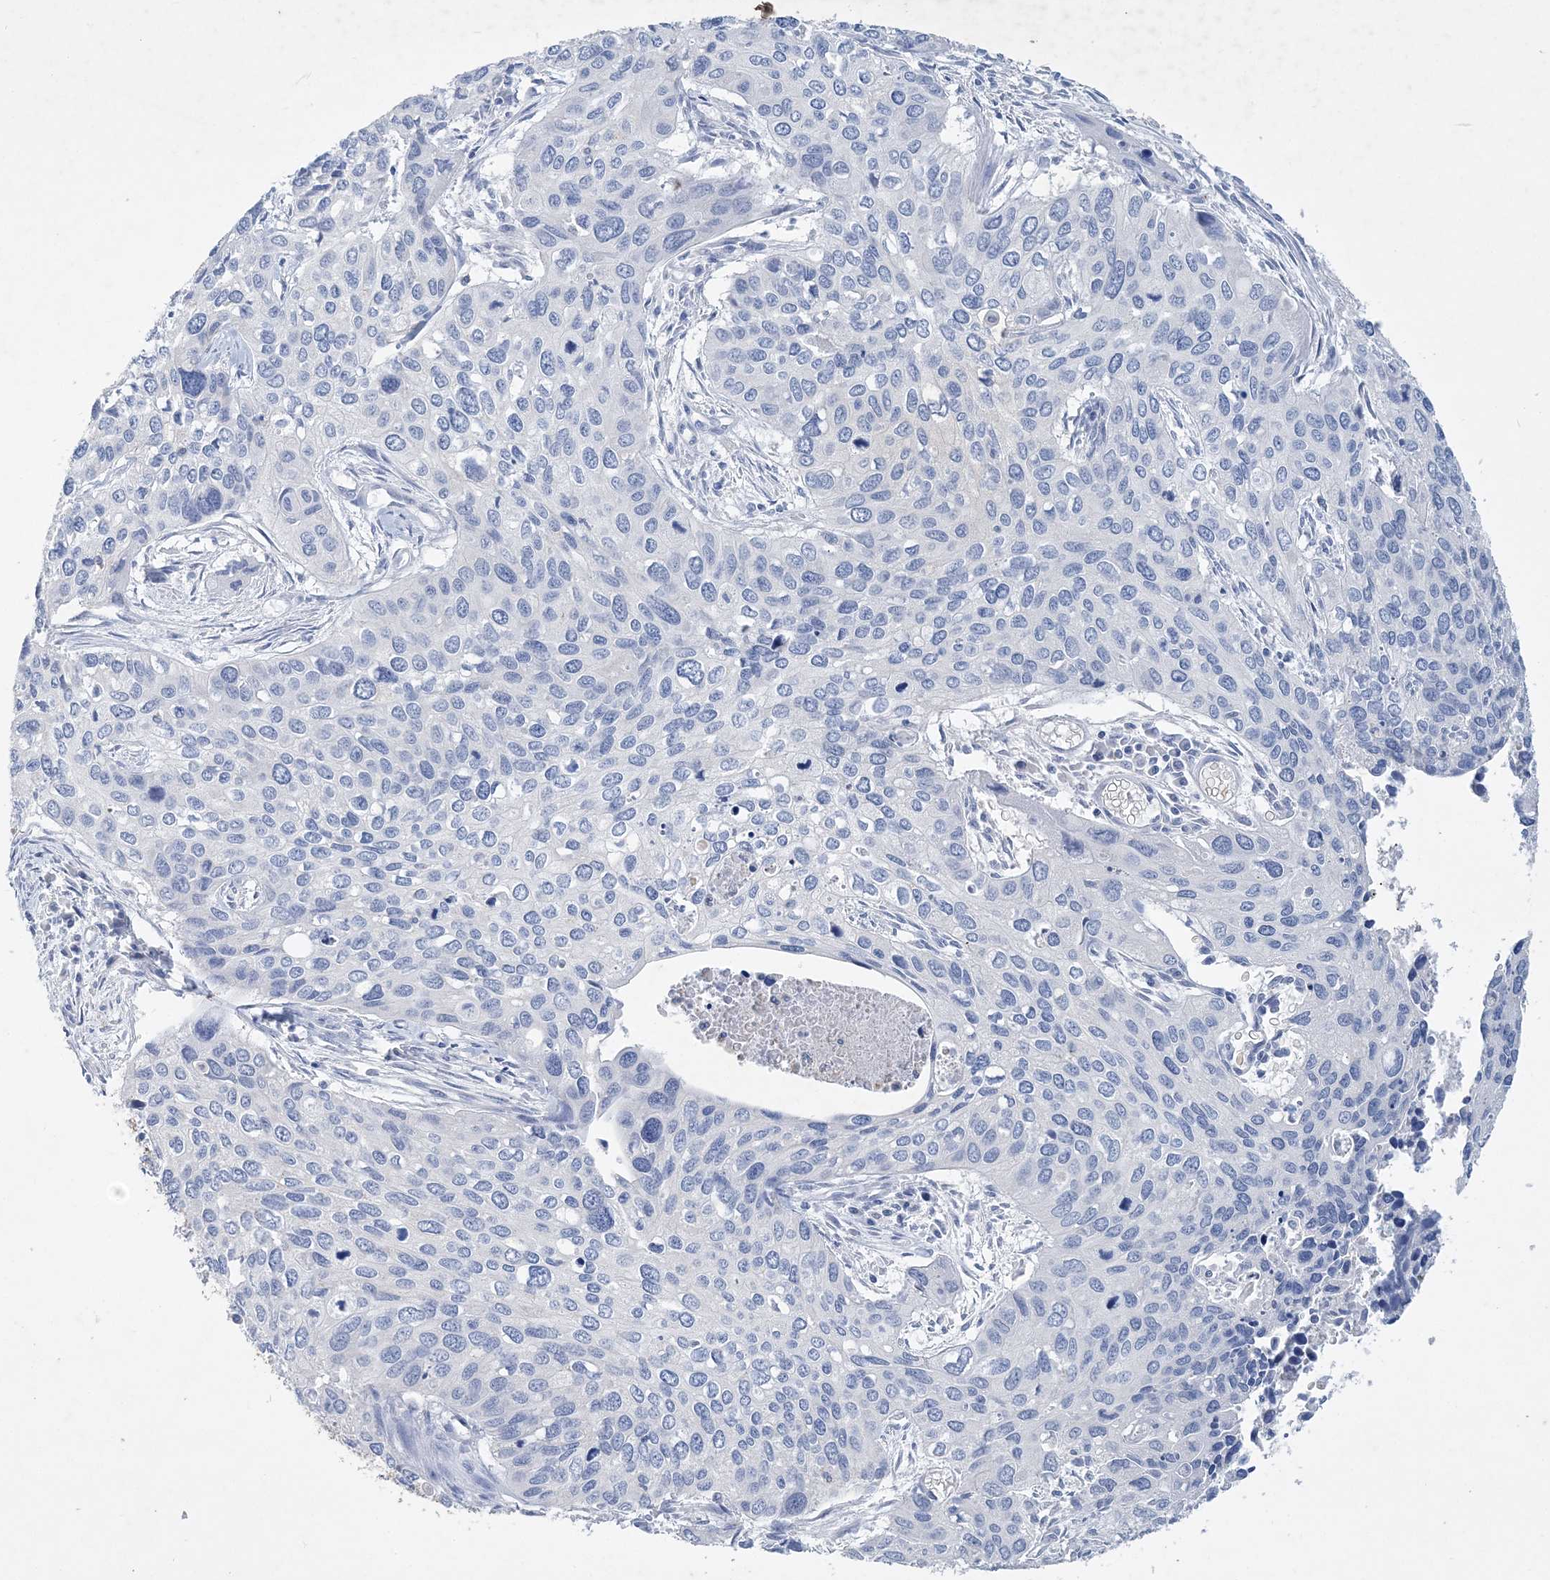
{"staining": {"intensity": "negative", "quantity": "none", "location": "none"}, "tissue": "cervical cancer", "cell_type": "Tumor cells", "image_type": "cancer", "snomed": [{"axis": "morphology", "description": "Squamous cell carcinoma, NOS"}, {"axis": "topography", "description": "Cervix"}], "caption": "Micrograph shows no protein expression in tumor cells of squamous cell carcinoma (cervical) tissue.", "gene": "COPS8", "patient": {"sex": "female", "age": 55}}